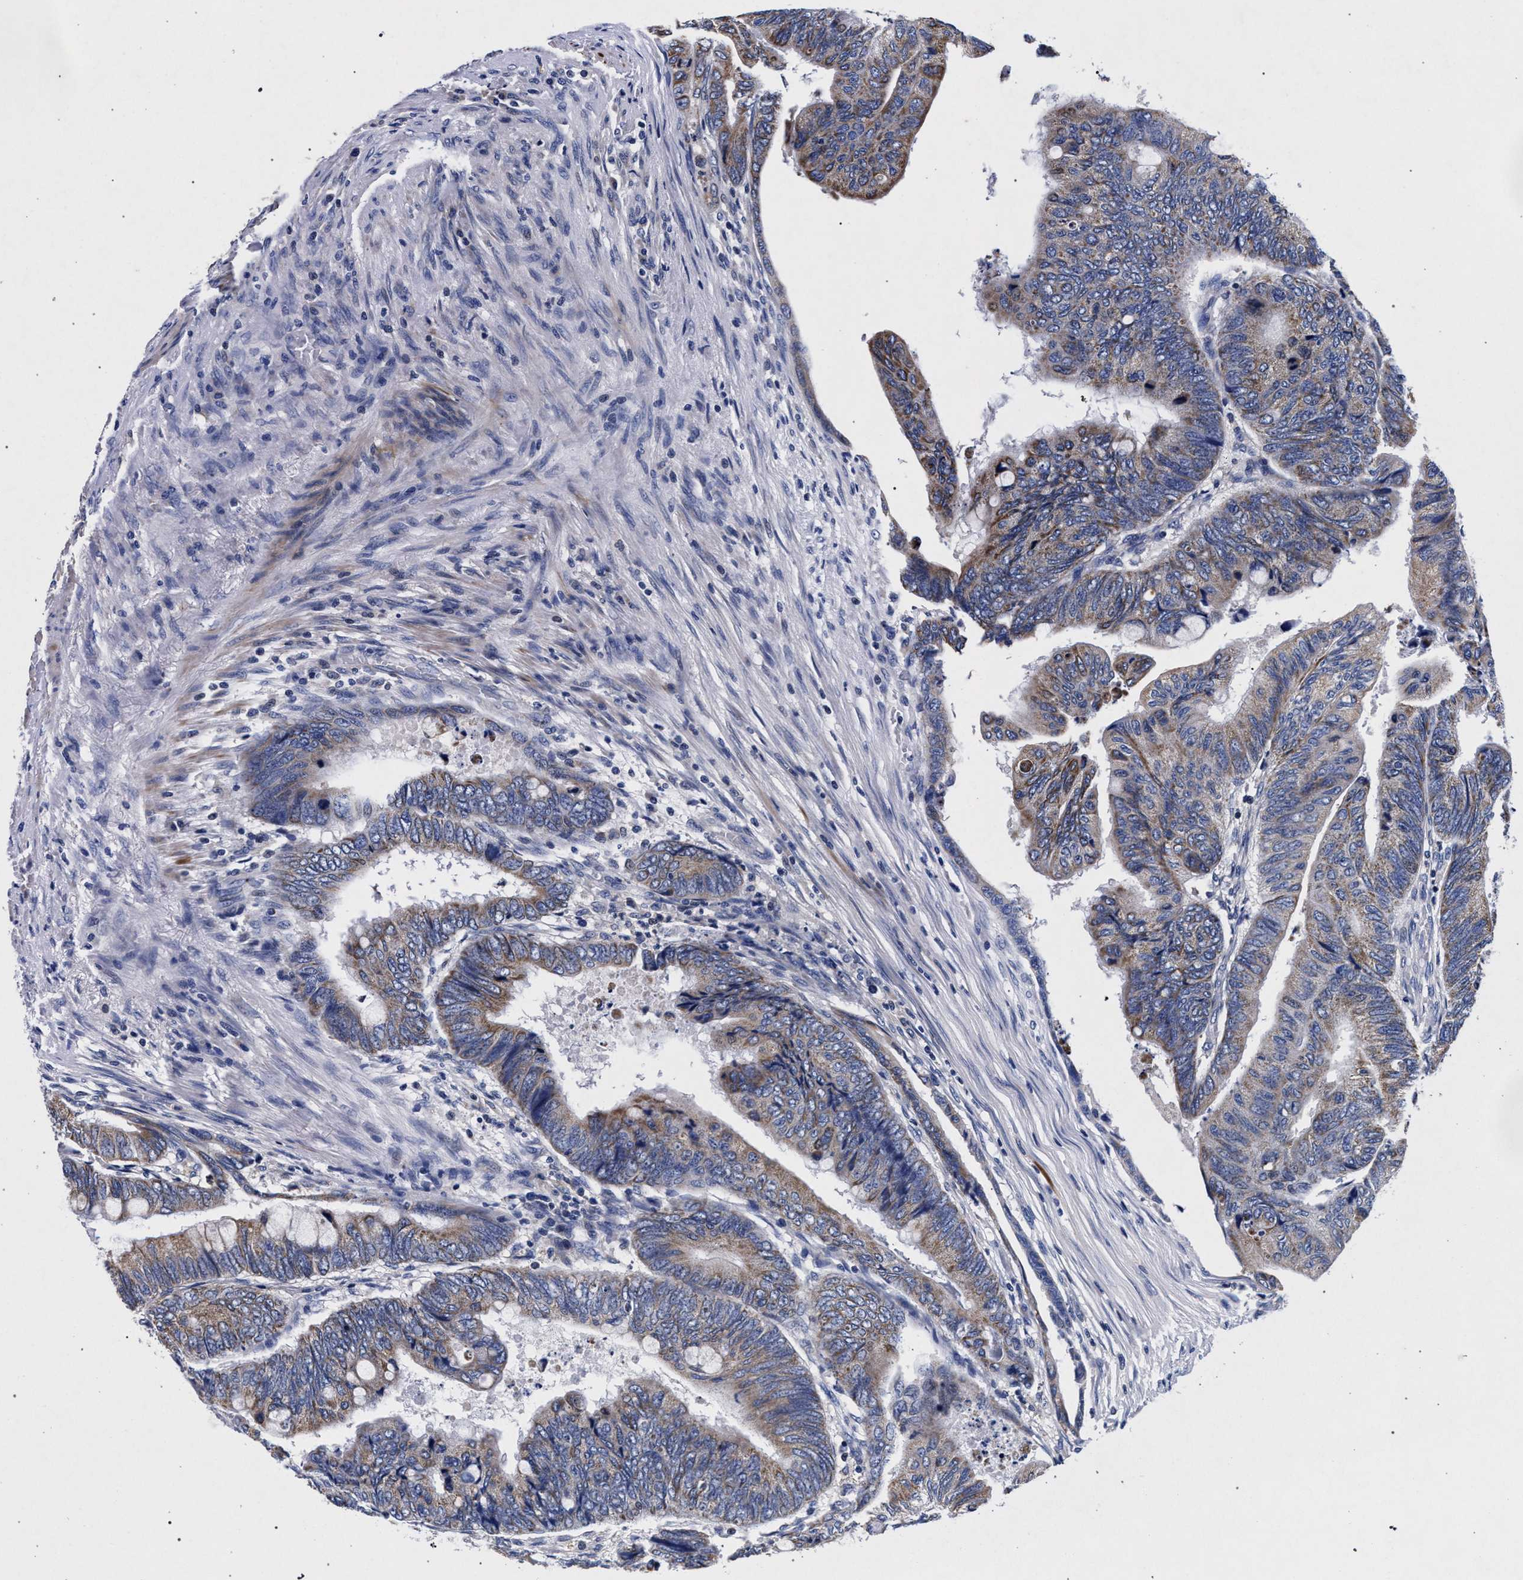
{"staining": {"intensity": "weak", "quantity": "25%-75%", "location": "cytoplasmic/membranous"}, "tissue": "colorectal cancer", "cell_type": "Tumor cells", "image_type": "cancer", "snomed": [{"axis": "morphology", "description": "Normal tissue, NOS"}, {"axis": "morphology", "description": "Adenocarcinoma, NOS"}, {"axis": "topography", "description": "Rectum"}, {"axis": "topography", "description": "Peripheral nerve tissue"}], "caption": "This histopathology image reveals immunohistochemistry (IHC) staining of colorectal cancer, with low weak cytoplasmic/membranous expression in about 25%-75% of tumor cells.", "gene": "HSD17B14", "patient": {"sex": "male", "age": 92}}